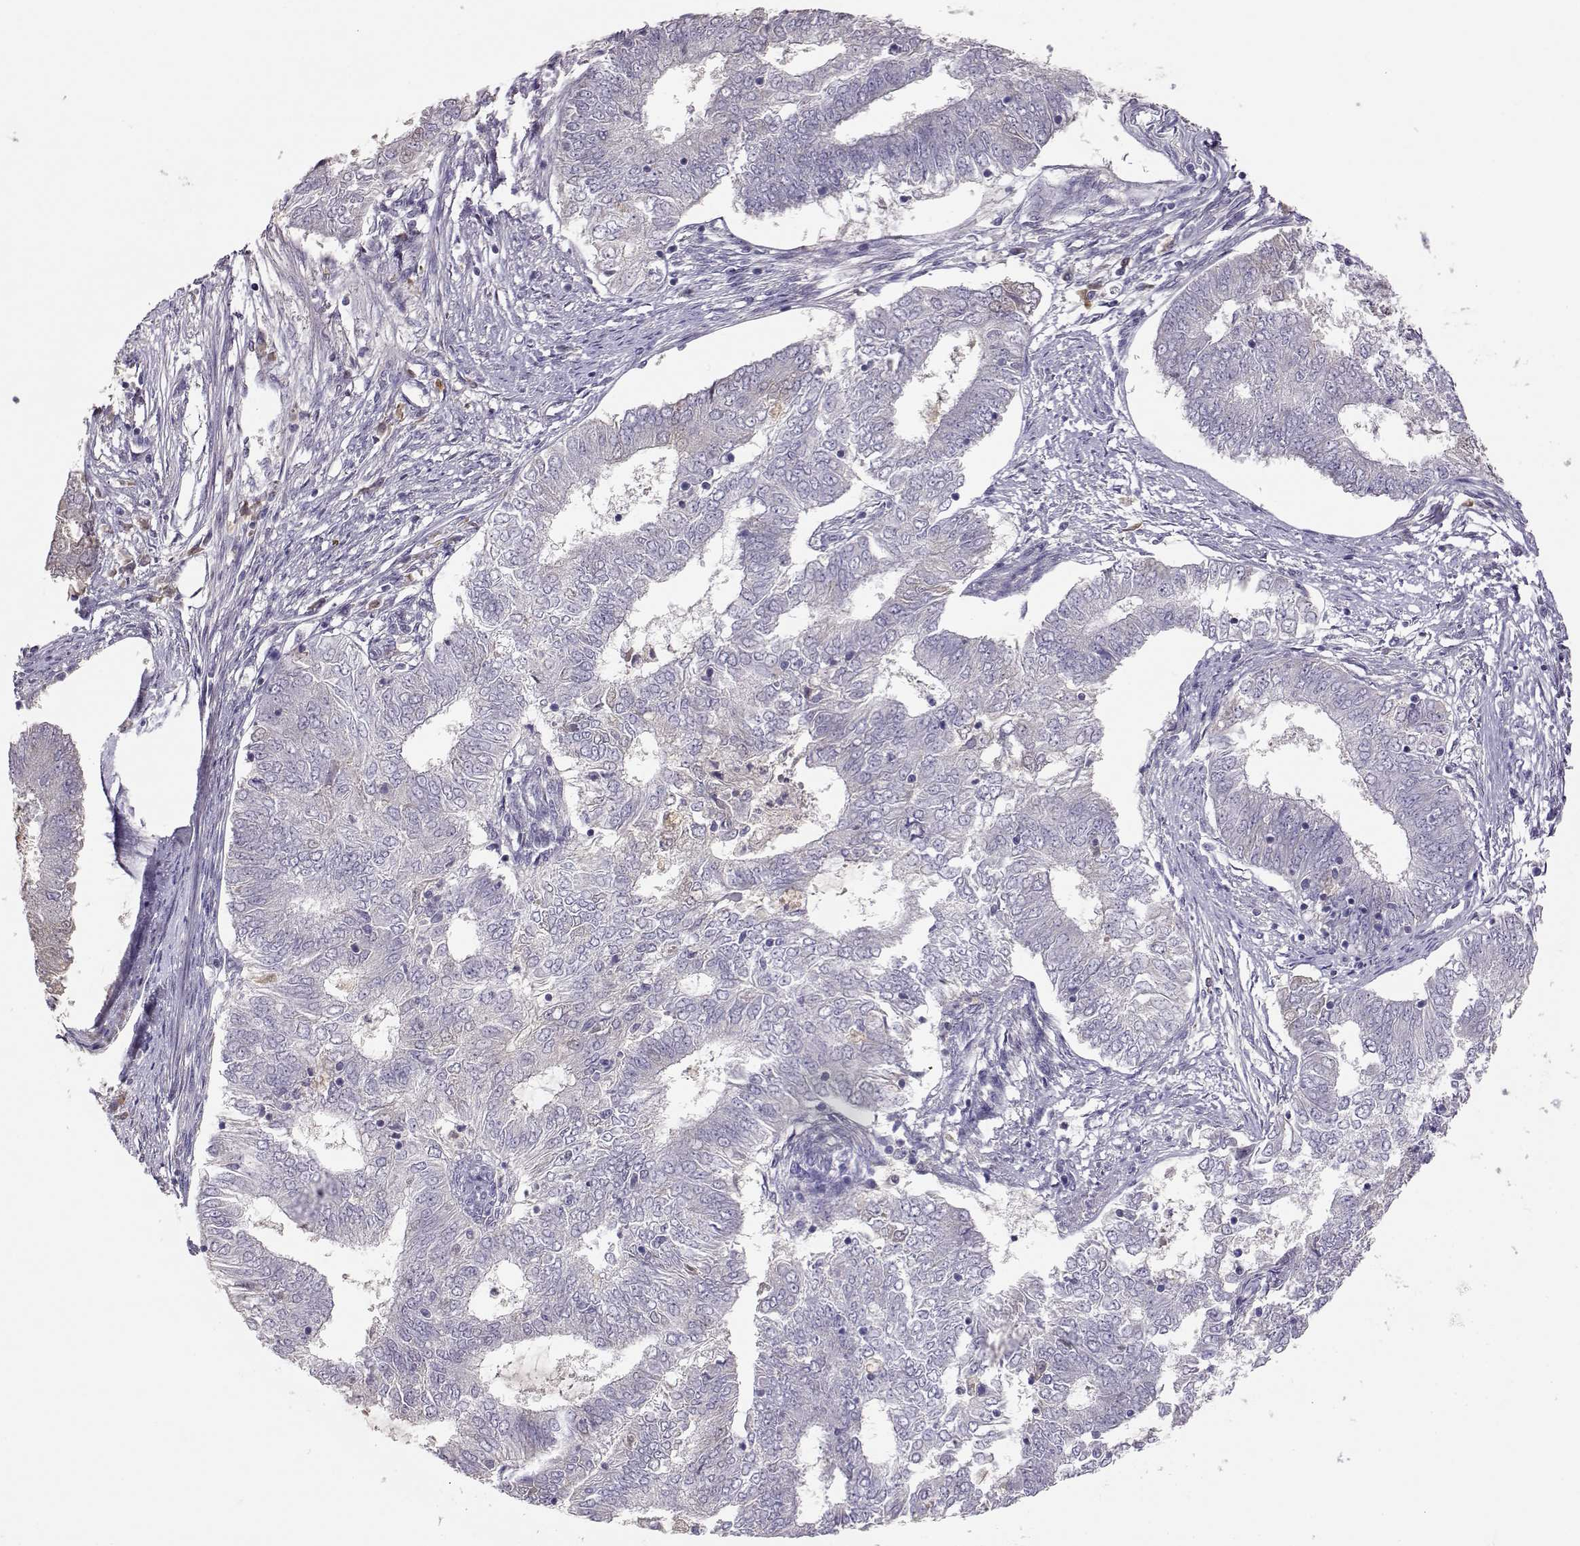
{"staining": {"intensity": "negative", "quantity": "none", "location": "none"}, "tissue": "endometrial cancer", "cell_type": "Tumor cells", "image_type": "cancer", "snomed": [{"axis": "morphology", "description": "Adenocarcinoma, NOS"}, {"axis": "topography", "description": "Endometrium"}], "caption": "The image demonstrates no staining of tumor cells in adenocarcinoma (endometrial).", "gene": "TACR1", "patient": {"sex": "female", "age": 62}}